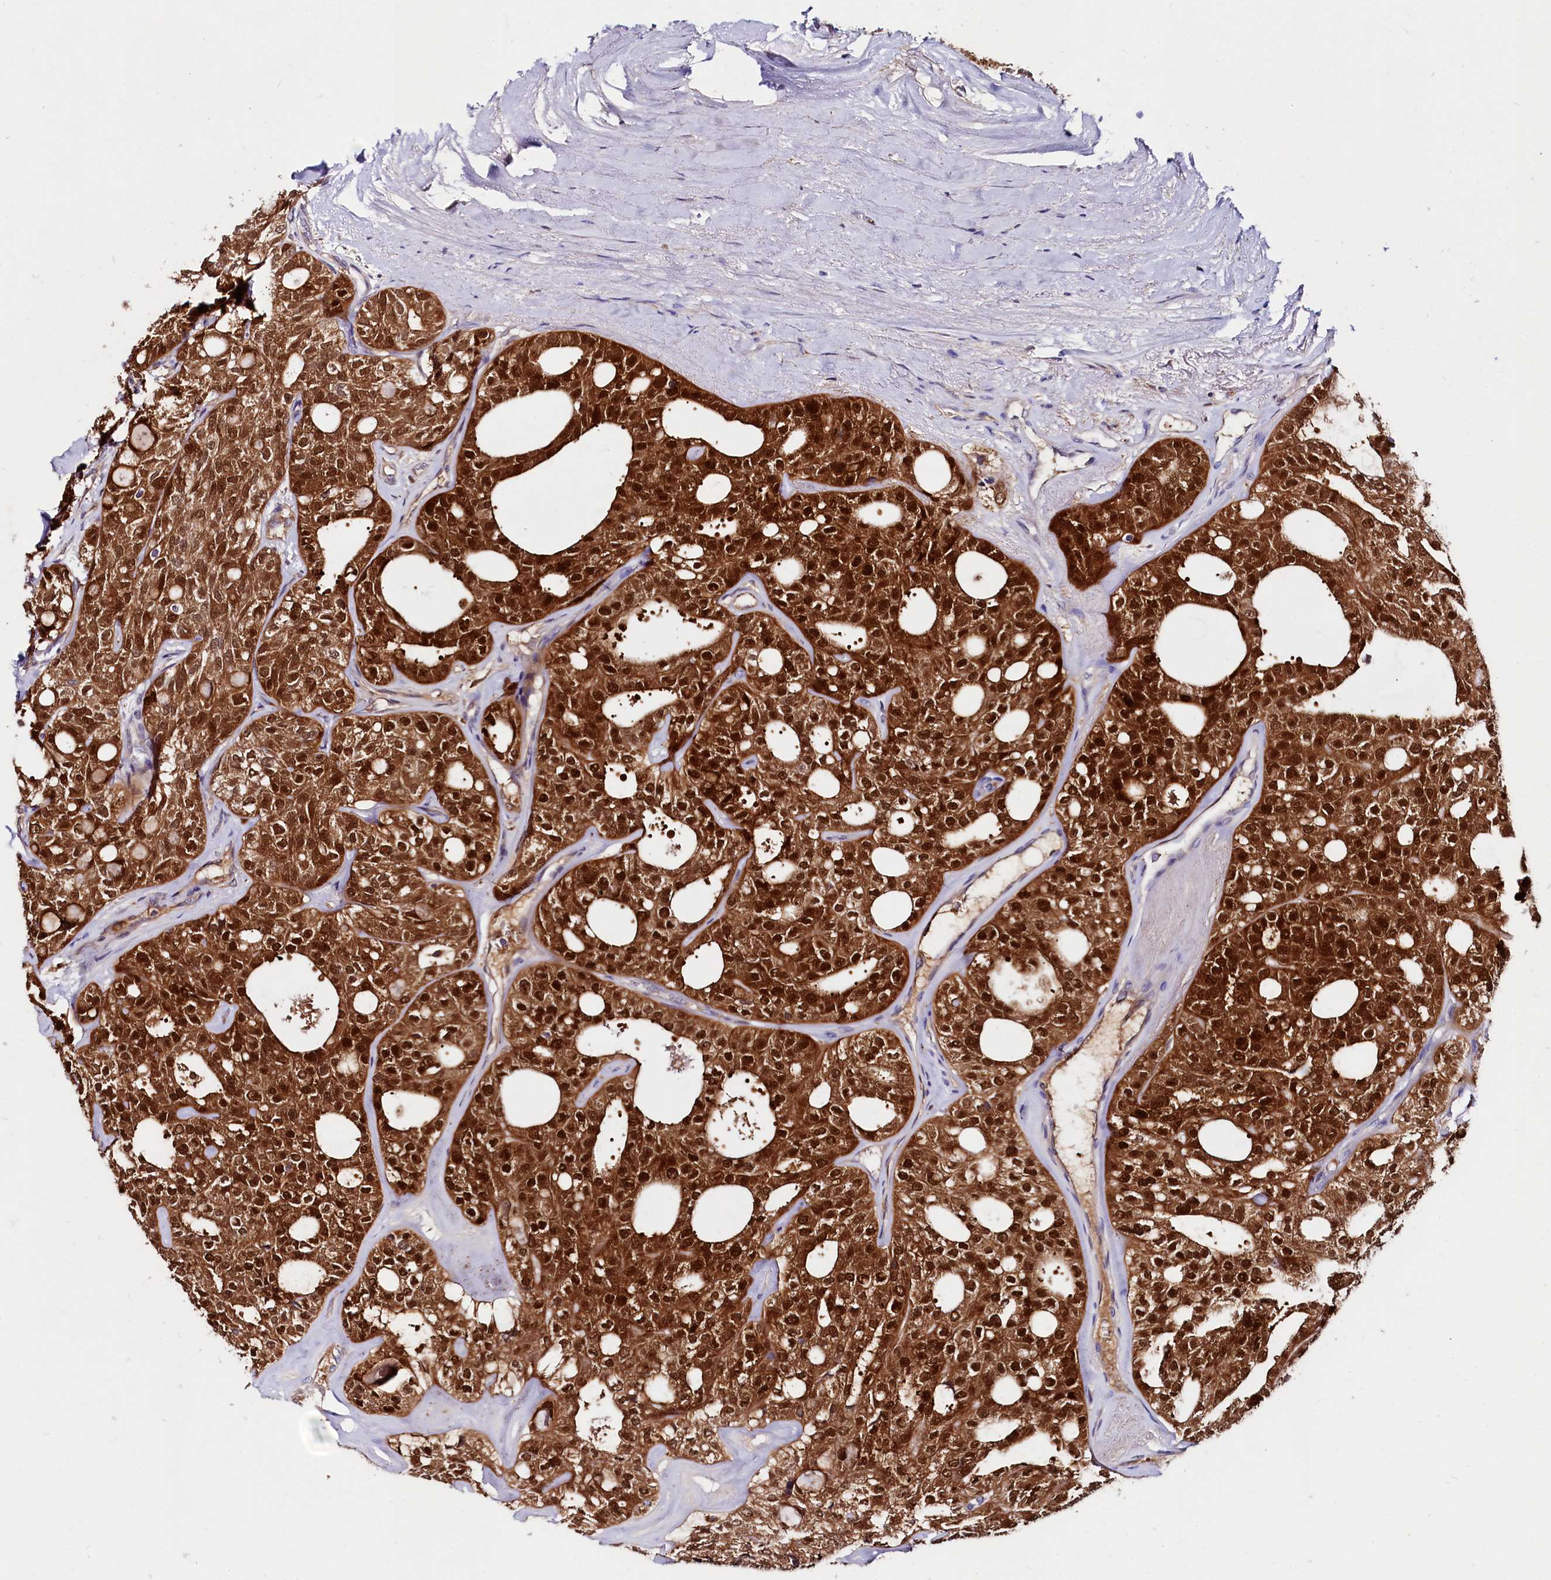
{"staining": {"intensity": "strong", "quantity": ">75%", "location": "cytoplasmic/membranous,nuclear"}, "tissue": "thyroid cancer", "cell_type": "Tumor cells", "image_type": "cancer", "snomed": [{"axis": "morphology", "description": "Follicular adenoma carcinoma, NOS"}, {"axis": "topography", "description": "Thyroid gland"}], "caption": "Thyroid follicular adenoma carcinoma stained with a protein marker shows strong staining in tumor cells.", "gene": "IL17RD", "patient": {"sex": "male", "age": 75}}